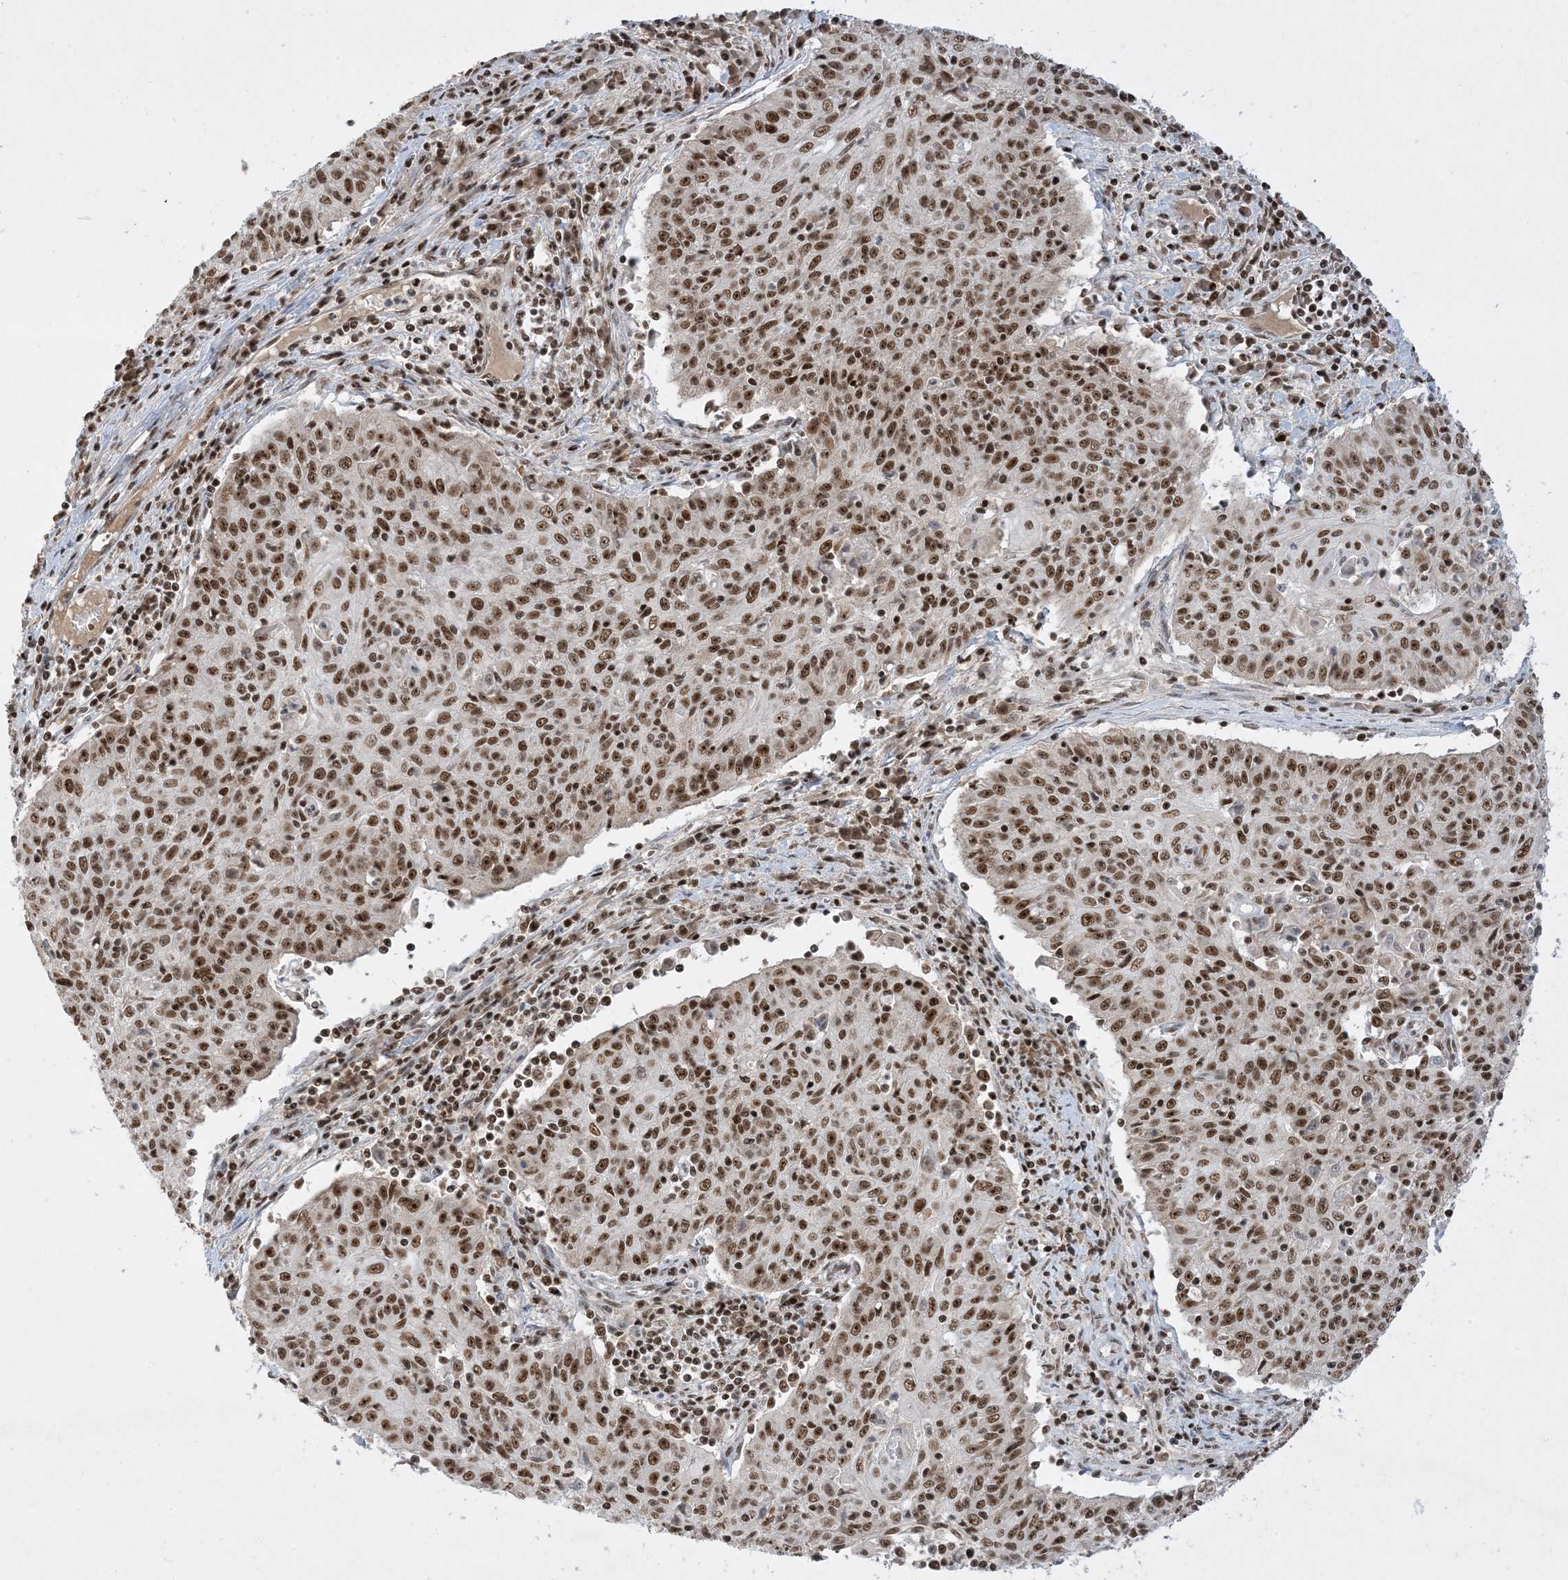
{"staining": {"intensity": "moderate", "quantity": ">75%", "location": "nuclear"}, "tissue": "cervical cancer", "cell_type": "Tumor cells", "image_type": "cancer", "snomed": [{"axis": "morphology", "description": "Squamous cell carcinoma, NOS"}, {"axis": "topography", "description": "Cervix"}], "caption": "High-magnification brightfield microscopy of cervical squamous cell carcinoma stained with DAB (brown) and counterstained with hematoxylin (blue). tumor cells exhibit moderate nuclear expression is appreciated in approximately>75% of cells.", "gene": "PPIL2", "patient": {"sex": "female", "age": 48}}